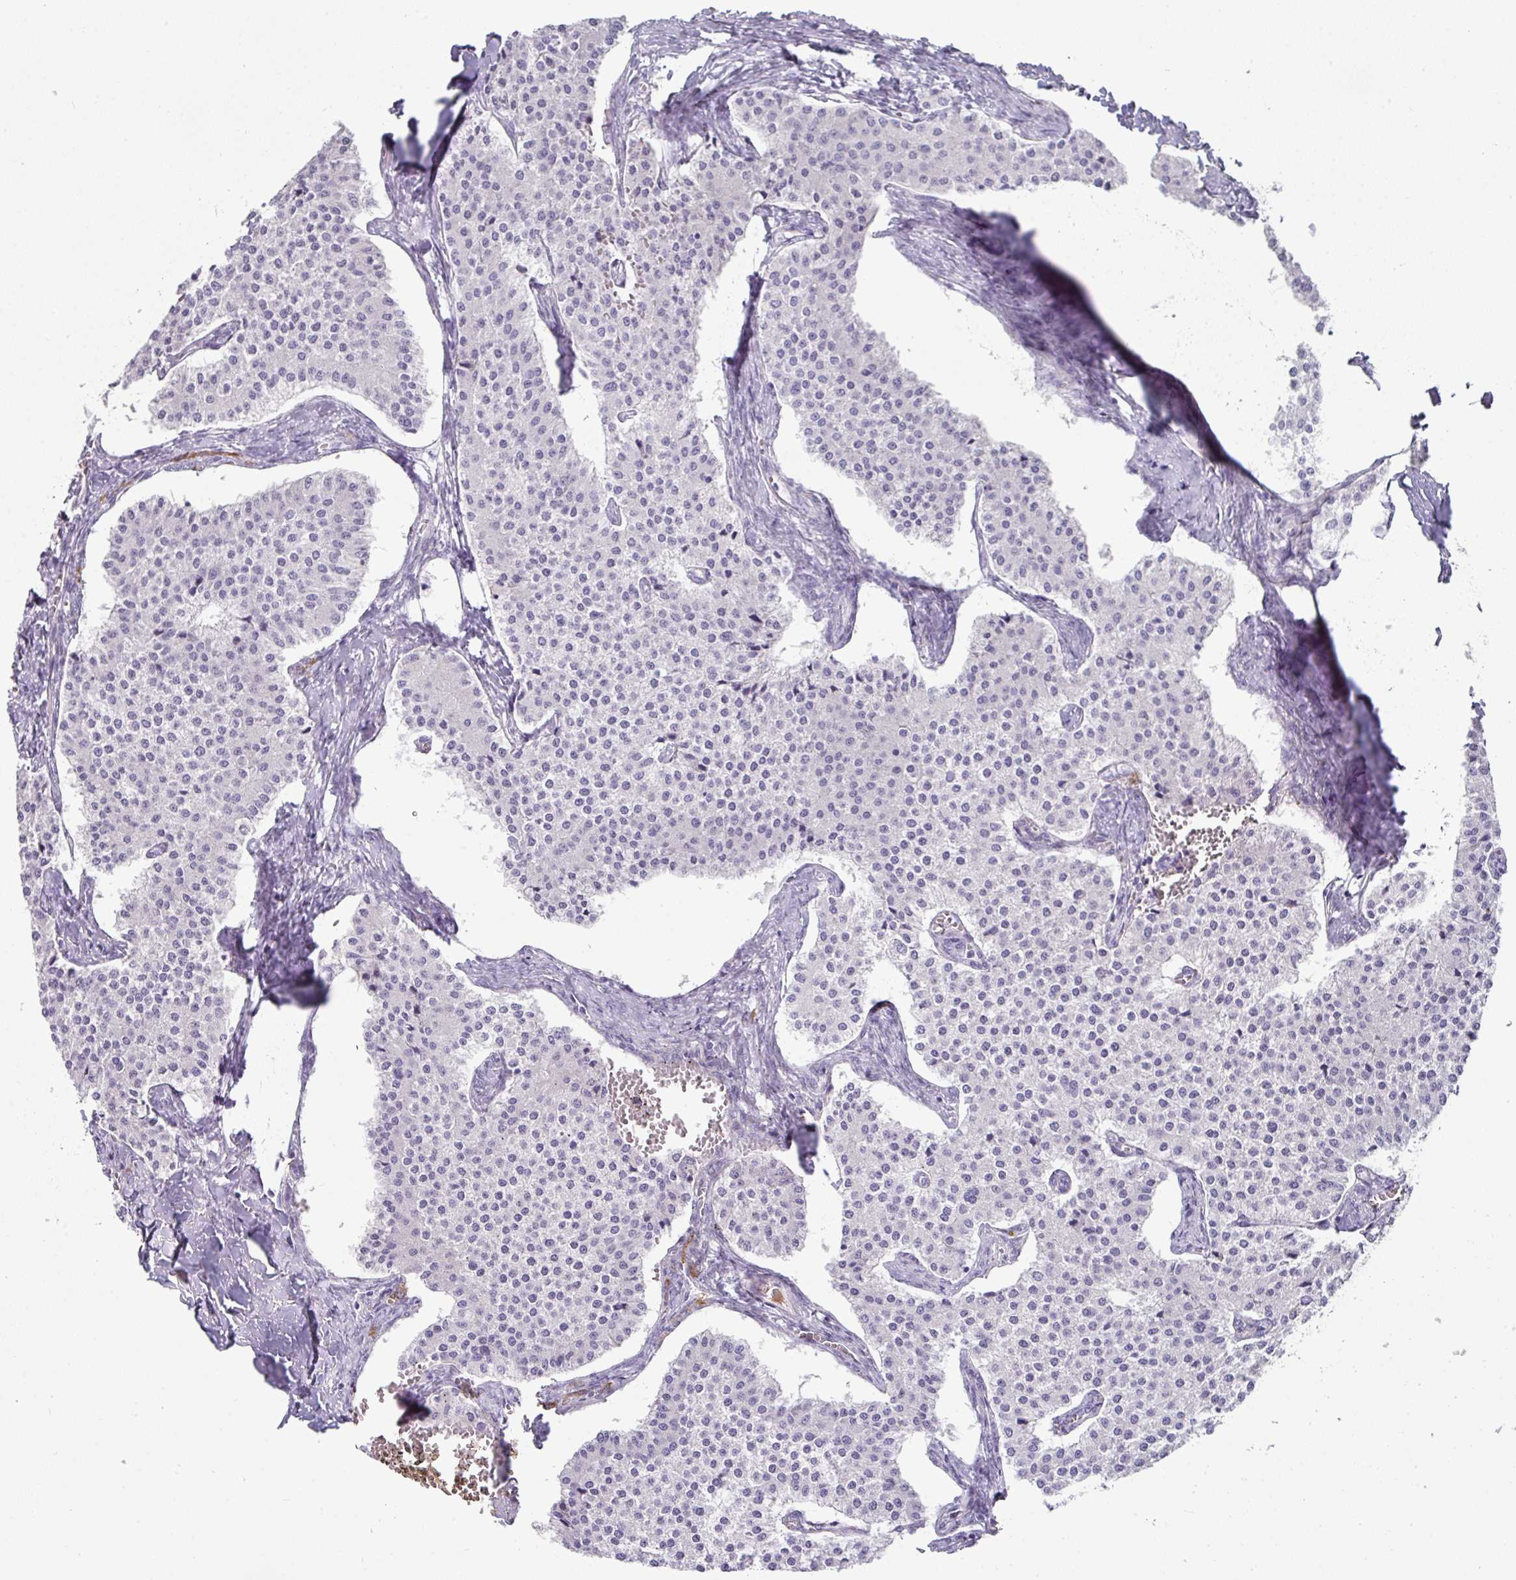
{"staining": {"intensity": "negative", "quantity": "none", "location": "none"}, "tissue": "carcinoid", "cell_type": "Tumor cells", "image_type": "cancer", "snomed": [{"axis": "morphology", "description": "Carcinoid, malignant, NOS"}, {"axis": "topography", "description": "Colon"}], "caption": "There is no significant expression in tumor cells of carcinoid (malignant).", "gene": "FGF17", "patient": {"sex": "female", "age": 52}}